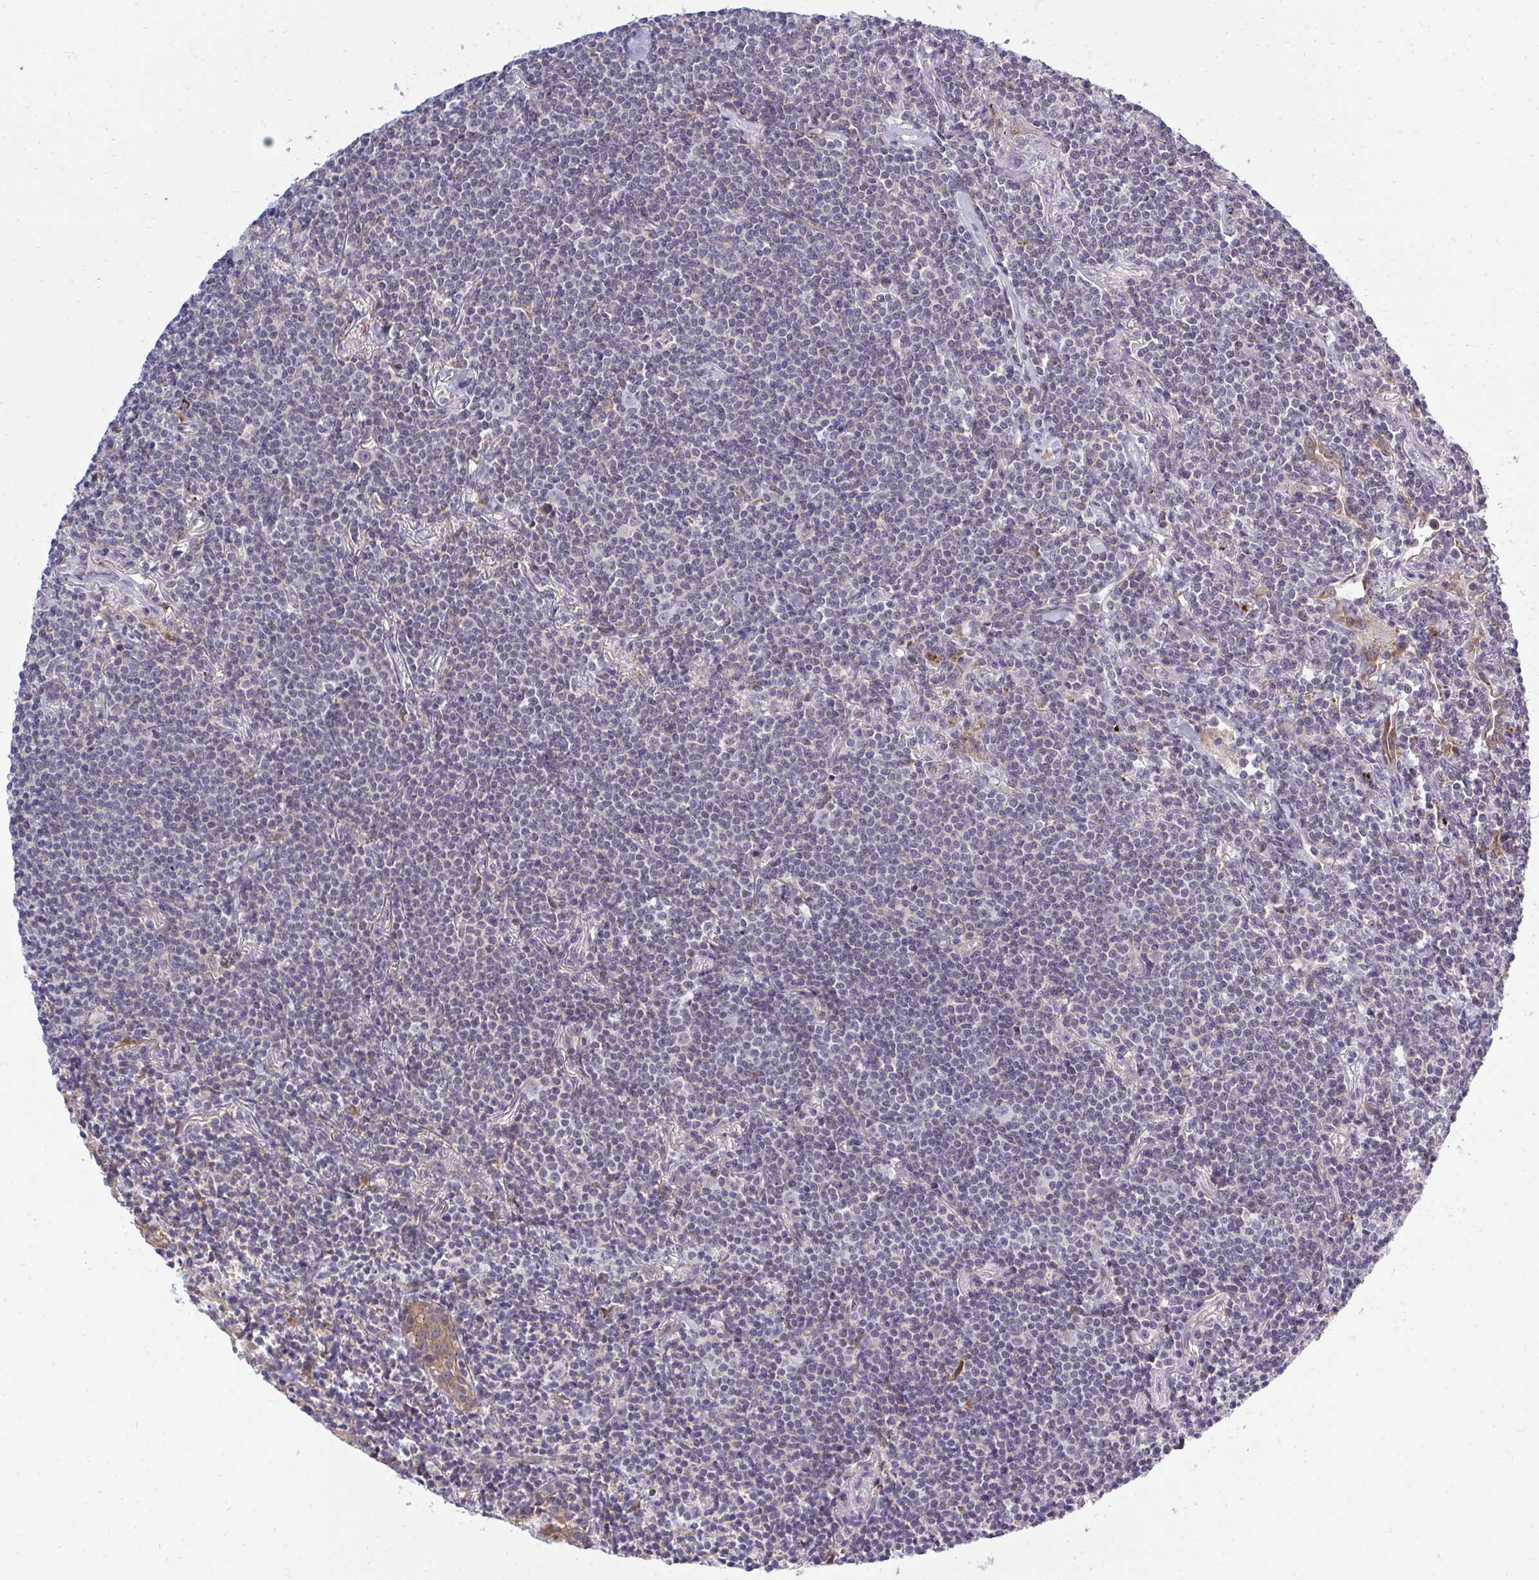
{"staining": {"intensity": "negative", "quantity": "none", "location": "none"}, "tissue": "lymphoma", "cell_type": "Tumor cells", "image_type": "cancer", "snomed": [{"axis": "morphology", "description": "Malignant lymphoma, non-Hodgkin's type, Low grade"}, {"axis": "topography", "description": "Lung"}], "caption": "A high-resolution histopathology image shows immunohistochemistry staining of malignant lymphoma, non-Hodgkin's type (low-grade), which shows no significant positivity in tumor cells. (DAB IHC with hematoxylin counter stain).", "gene": "XAF1", "patient": {"sex": "female", "age": 71}}